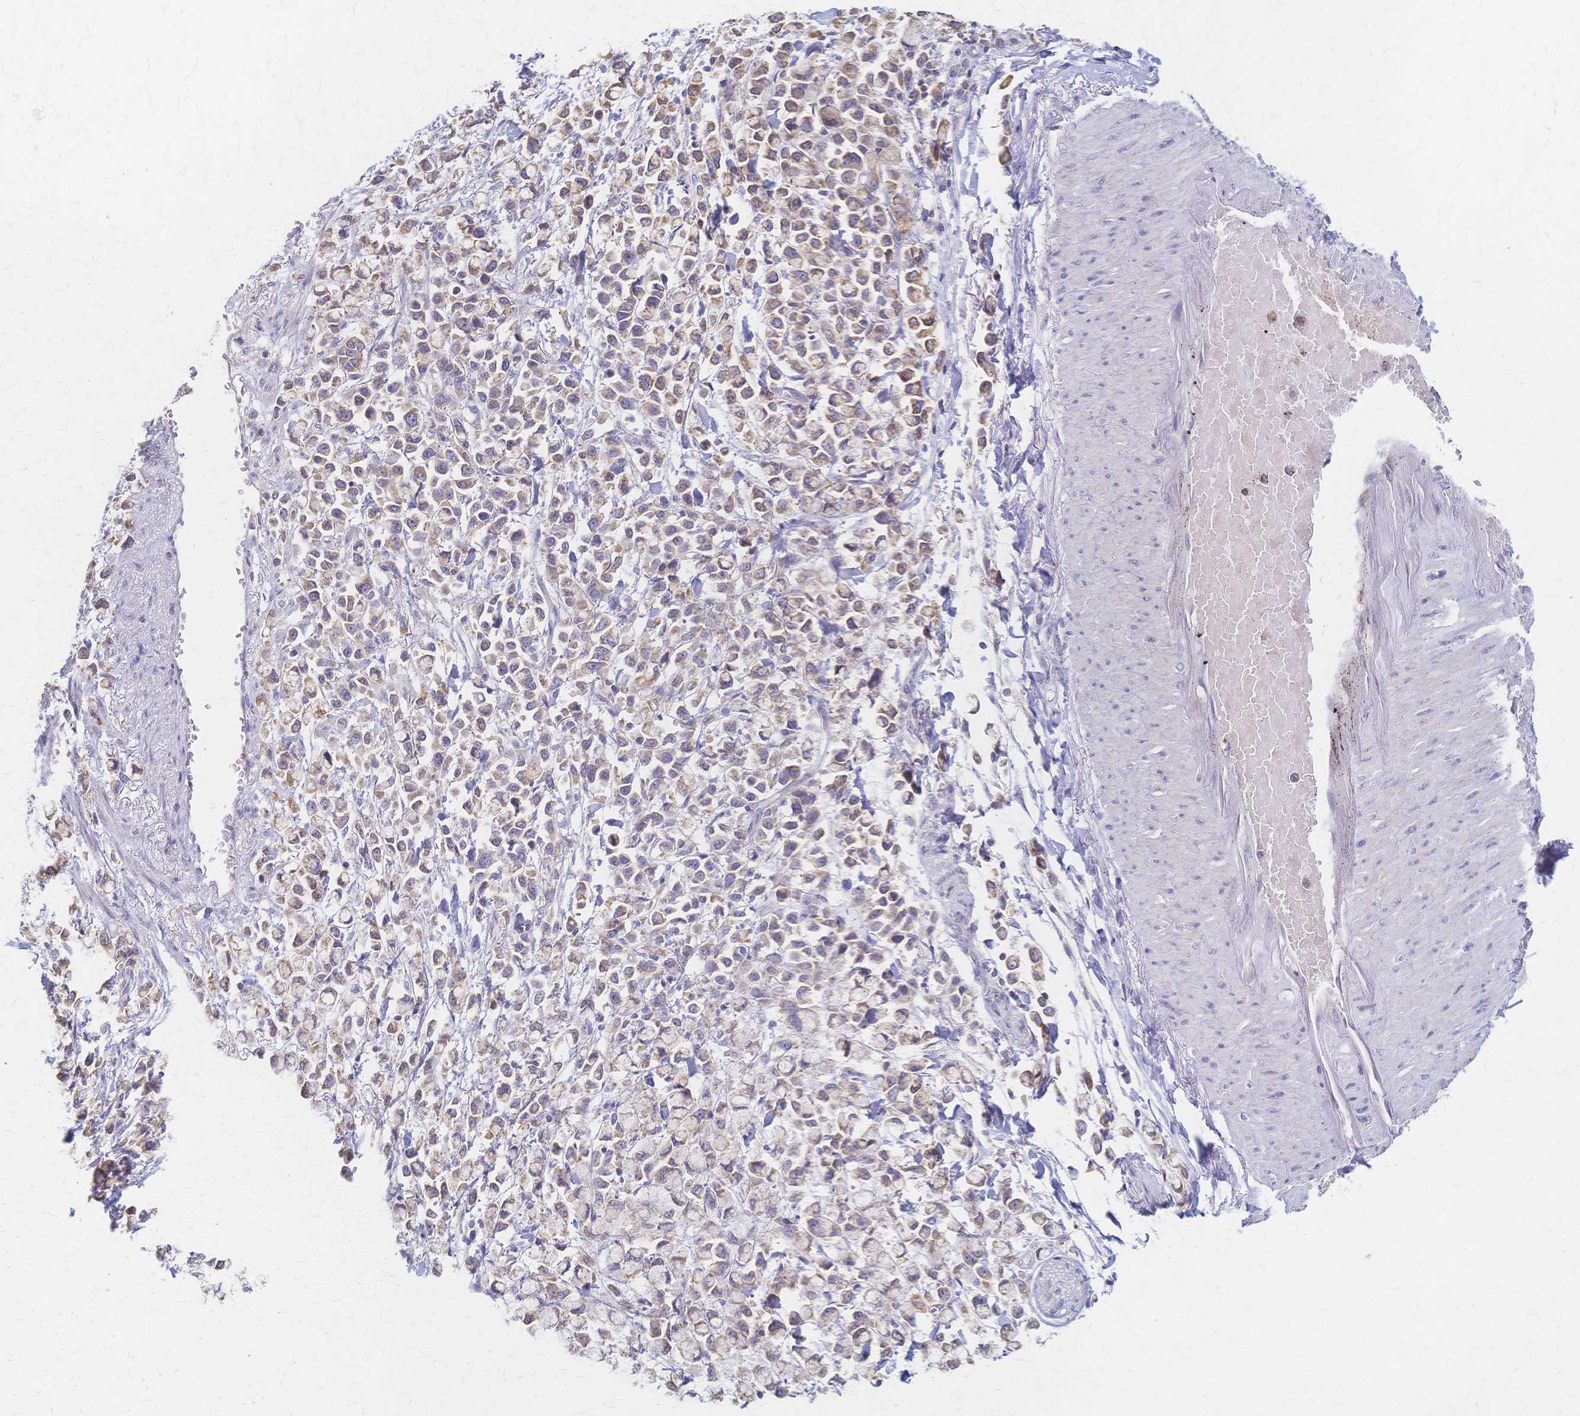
{"staining": {"intensity": "weak", "quantity": ">75%", "location": "cytoplasmic/membranous"}, "tissue": "stomach cancer", "cell_type": "Tumor cells", "image_type": "cancer", "snomed": [{"axis": "morphology", "description": "Adenocarcinoma, NOS"}, {"axis": "topography", "description": "Stomach"}], "caption": "IHC of stomach adenocarcinoma reveals low levels of weak cytoplasmic/membranous positivity in approximately >75% of tumor cells.", "gene": "CYB5A", "patient": {"sex": "female", "age": 81}}